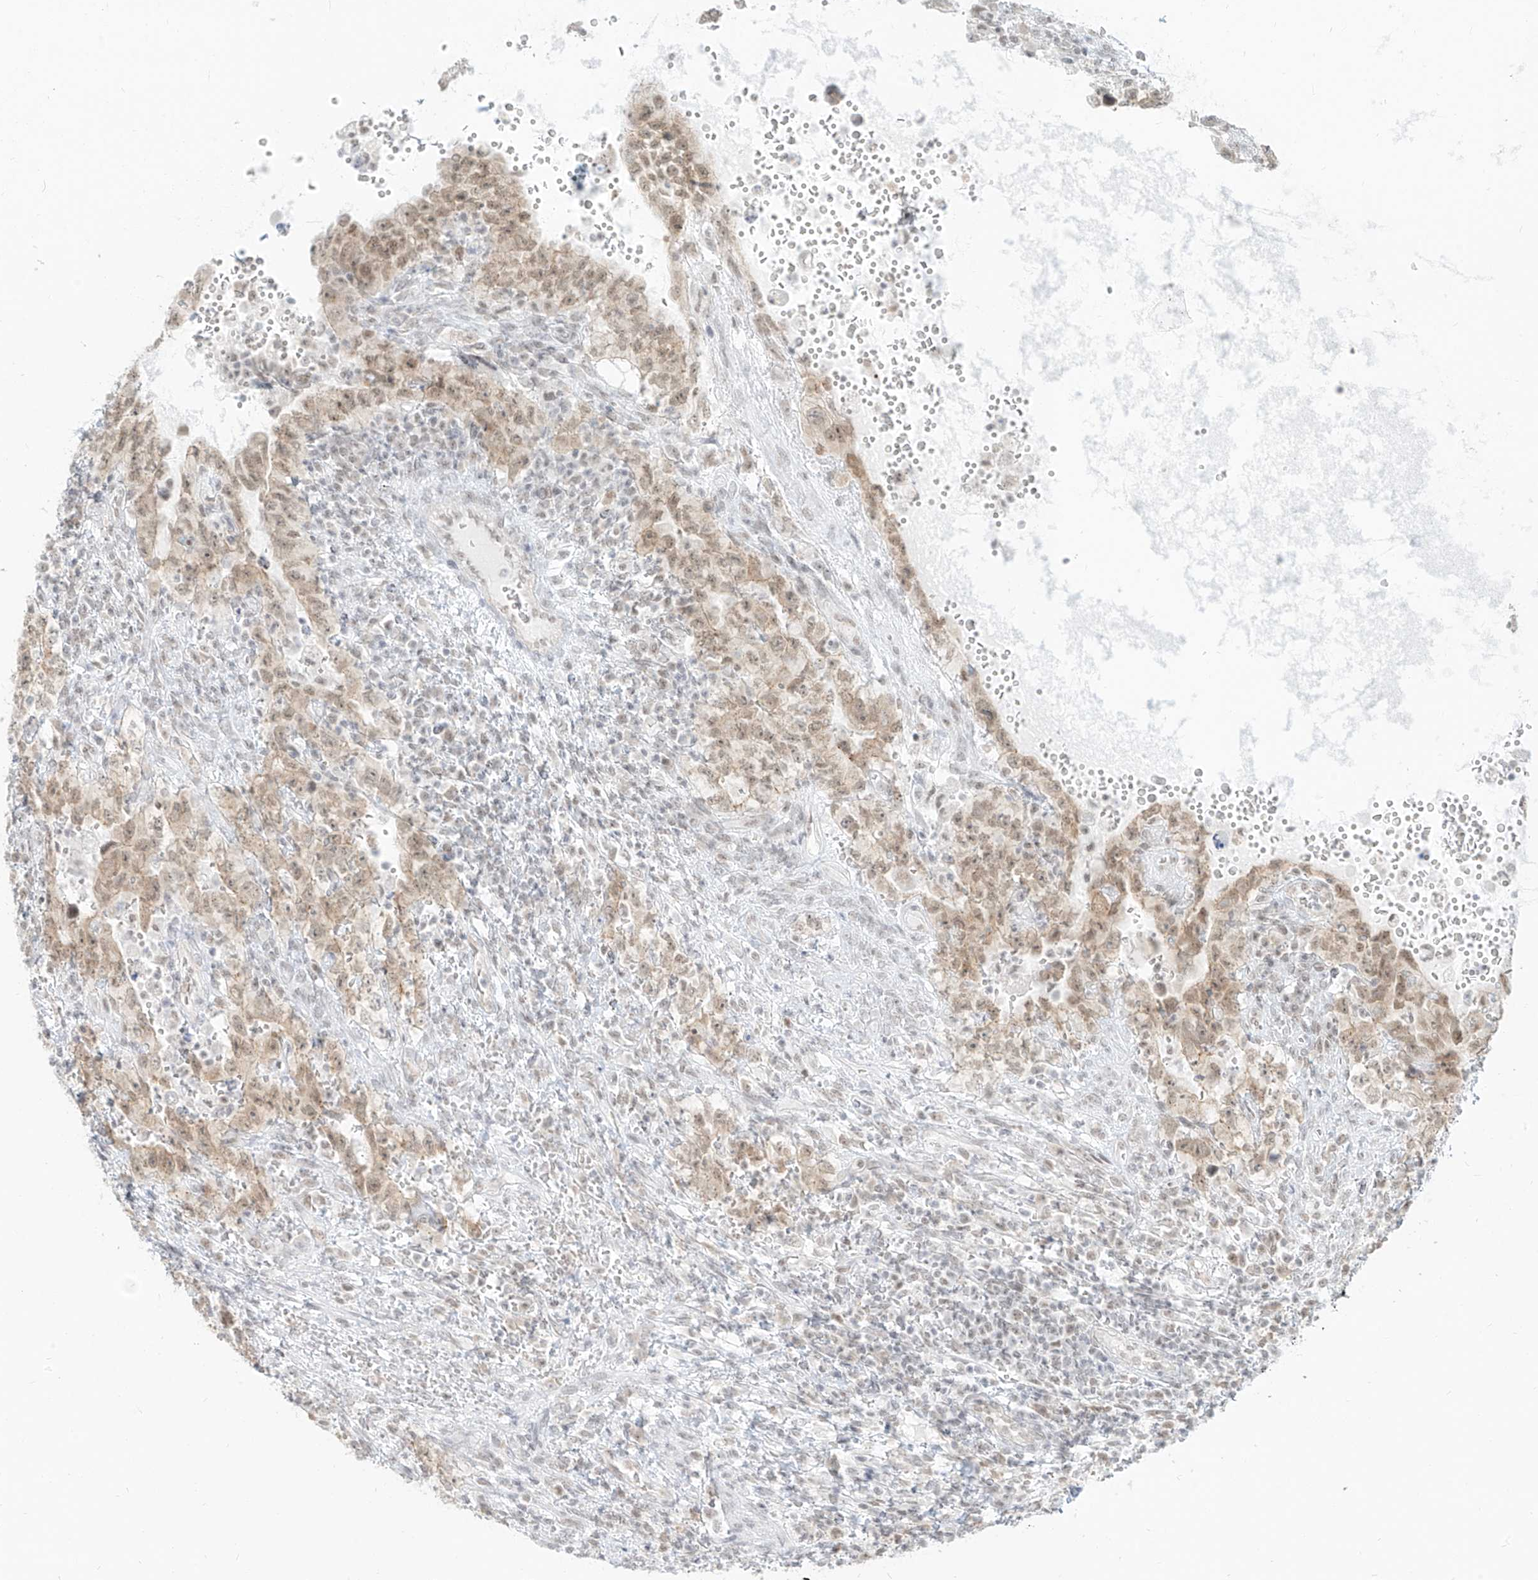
{"staining": {"intensity": "weak", "quantity": ">75%", "location": "nuclear"}, "tissue": "testis cancer", "cell_type": "Tumor cells", "image_type": "cancer", "snomed": [{"axis": "morphology", "description": "Carcinoma, Embryonal, NOS"}, {"axis": "topography", "description": "Testis"}], "caption": "Protein expression analysis of testis embryonal carcinoma shows weak nuclear staining in about >75% of tumor cells.", "gene": "SUPT5H", "patient": {"sex": "male", "age": 26}}